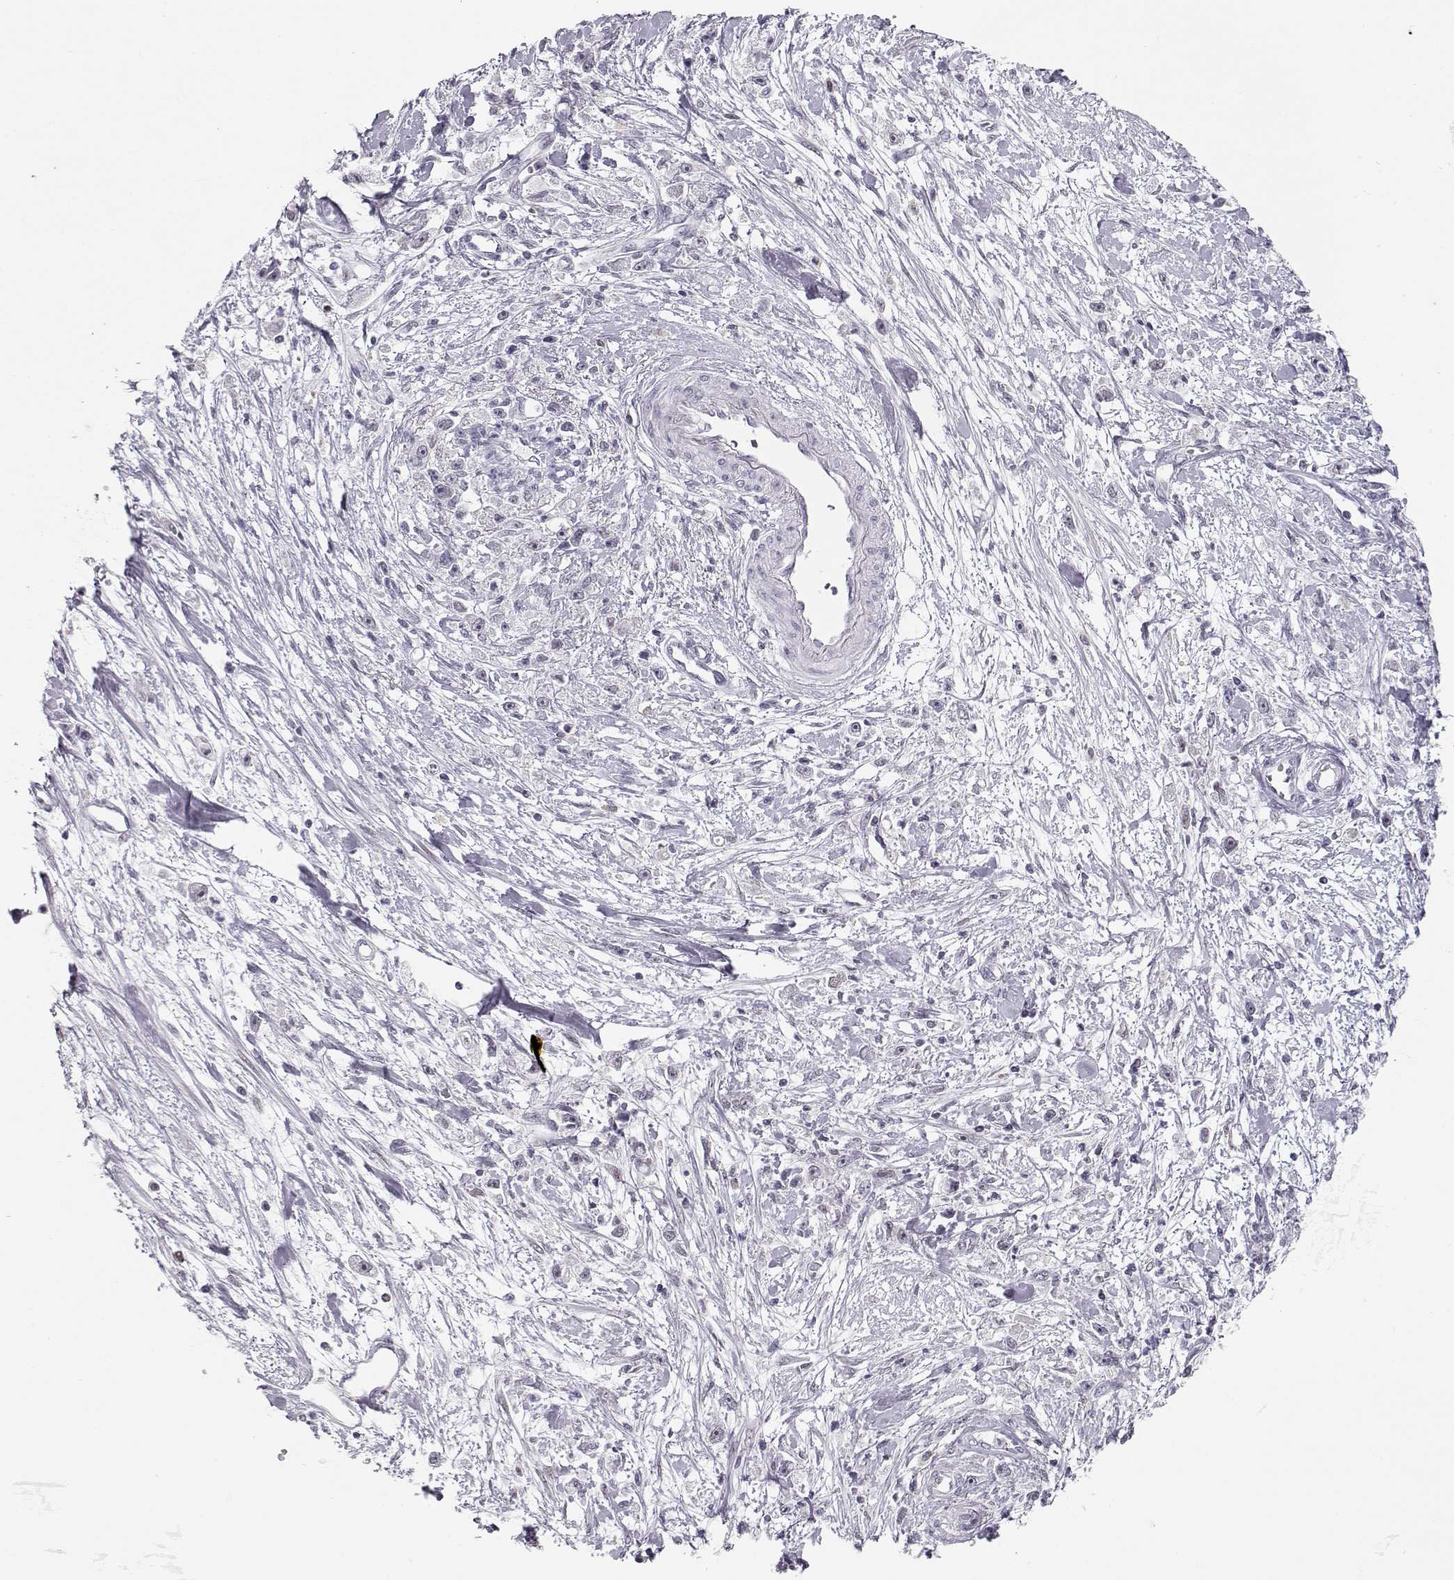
{"staining": {"intensity": "negative", "quantity": "none", "location": "none"}, "tissue": "stomach cancer", "cell_type": "Tumor cells", "image_type": "cancer", "snomed": [{"axis": "morphology", "description": "Adenocarcinoma, NOS"}, {"axis": "topography", "description": "Stomach"}], "caption": "Immunohistochemical staining of human stomach cancer (adenocarcinoma) reveals no significant staining in tumor cells.", "gene": "TEPP", "patient": {"sex": "female", "age": 59}}